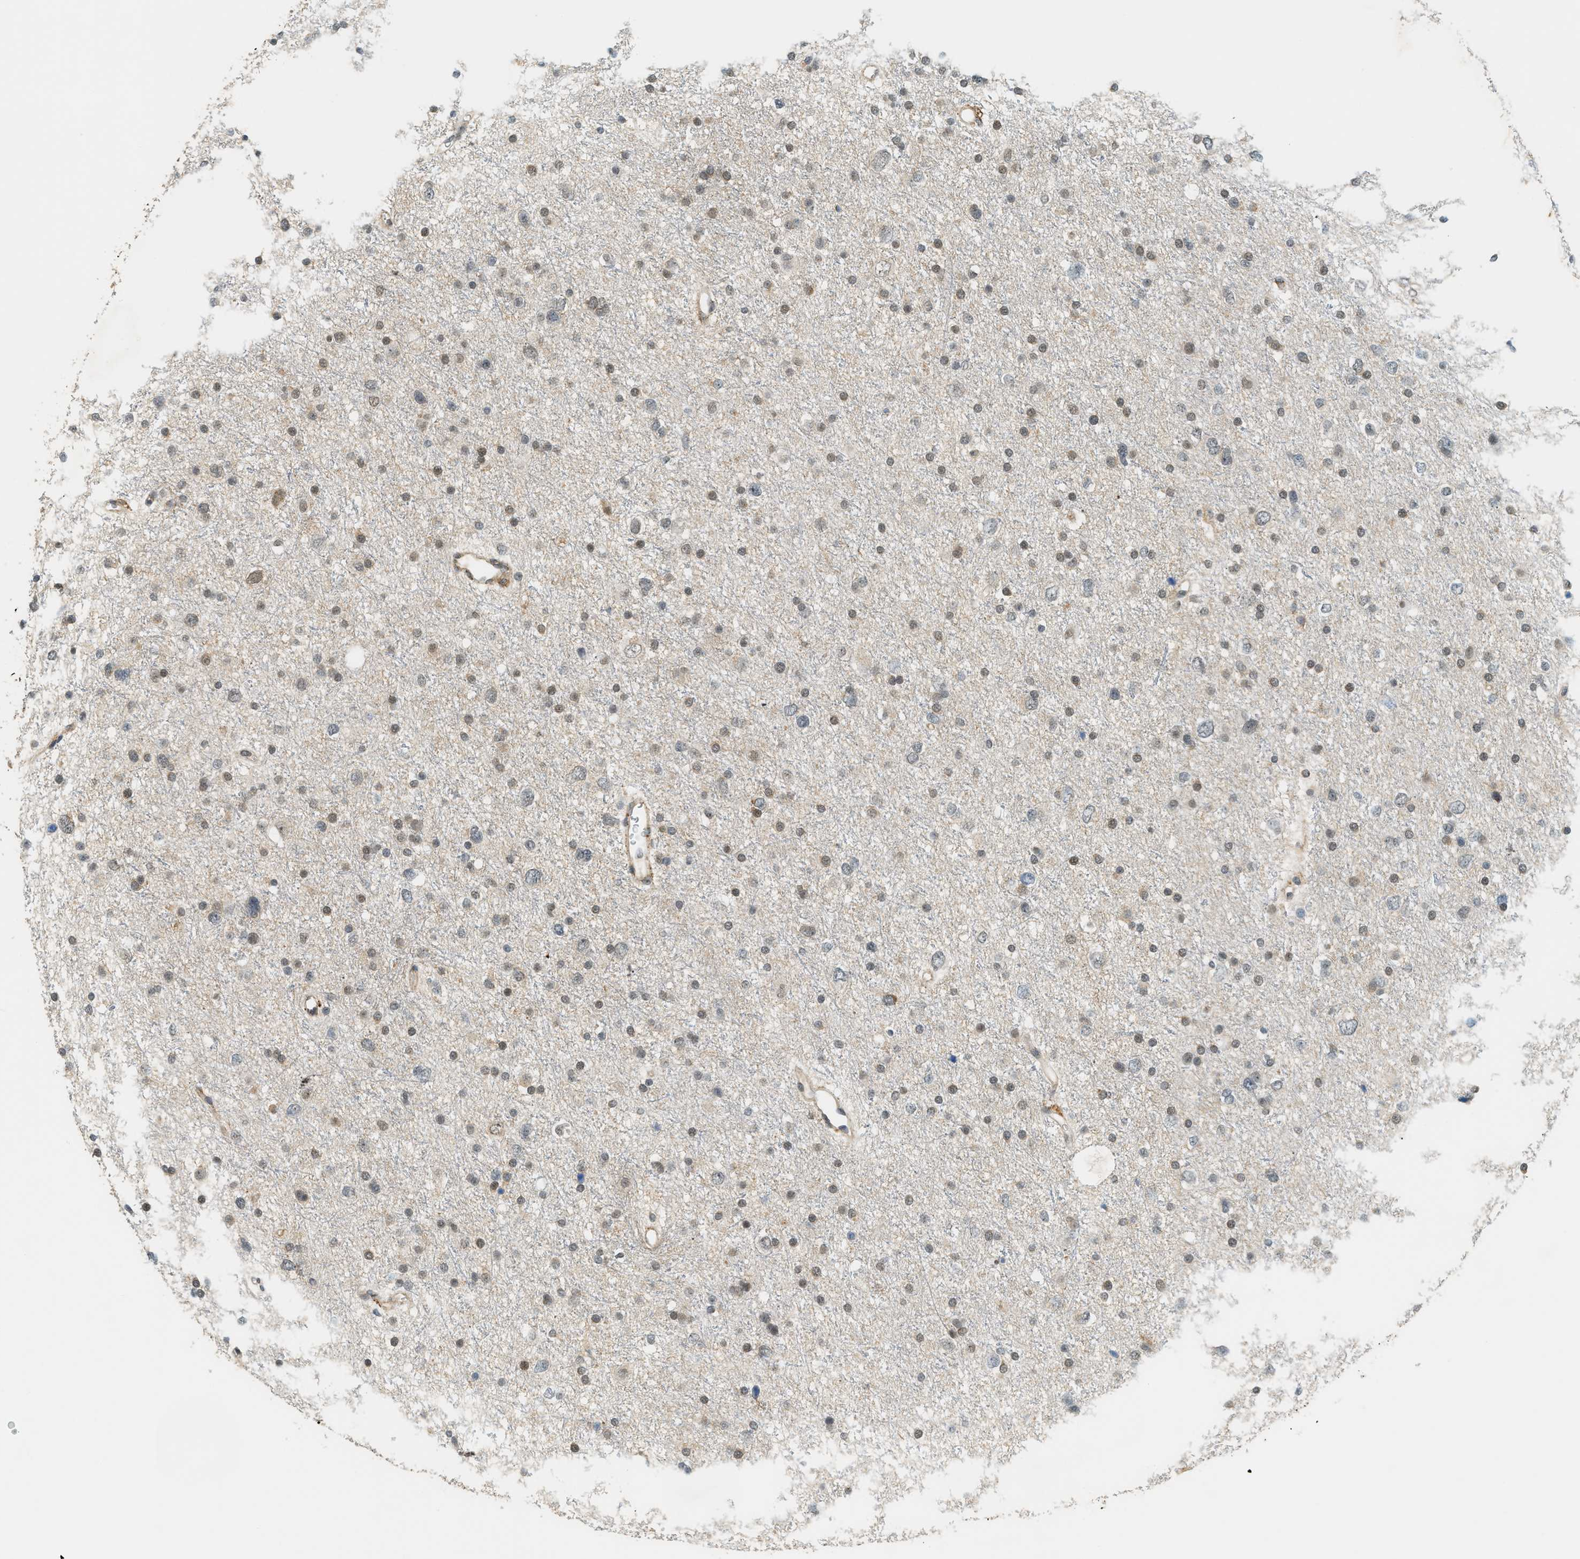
{"staining": {"intensity": "moderate", "quantity": ">75%", "location": "nuclear"}, "tissue": "glioma", "cell_type": "Tumor cells", "image_type": "cancer", "snomed": [{"axis": "morphology", "description": "Glioma, malignant, Low grade"}, {"axis": "topography", "description": "Brain"}], "caption": "Protein expression analysis of human glioma reveals moderate nuclear positivity in approximately >75% of tumor cells.", "gene": "SEMA4D", "patient": {"sex": "female", "age": 37}}